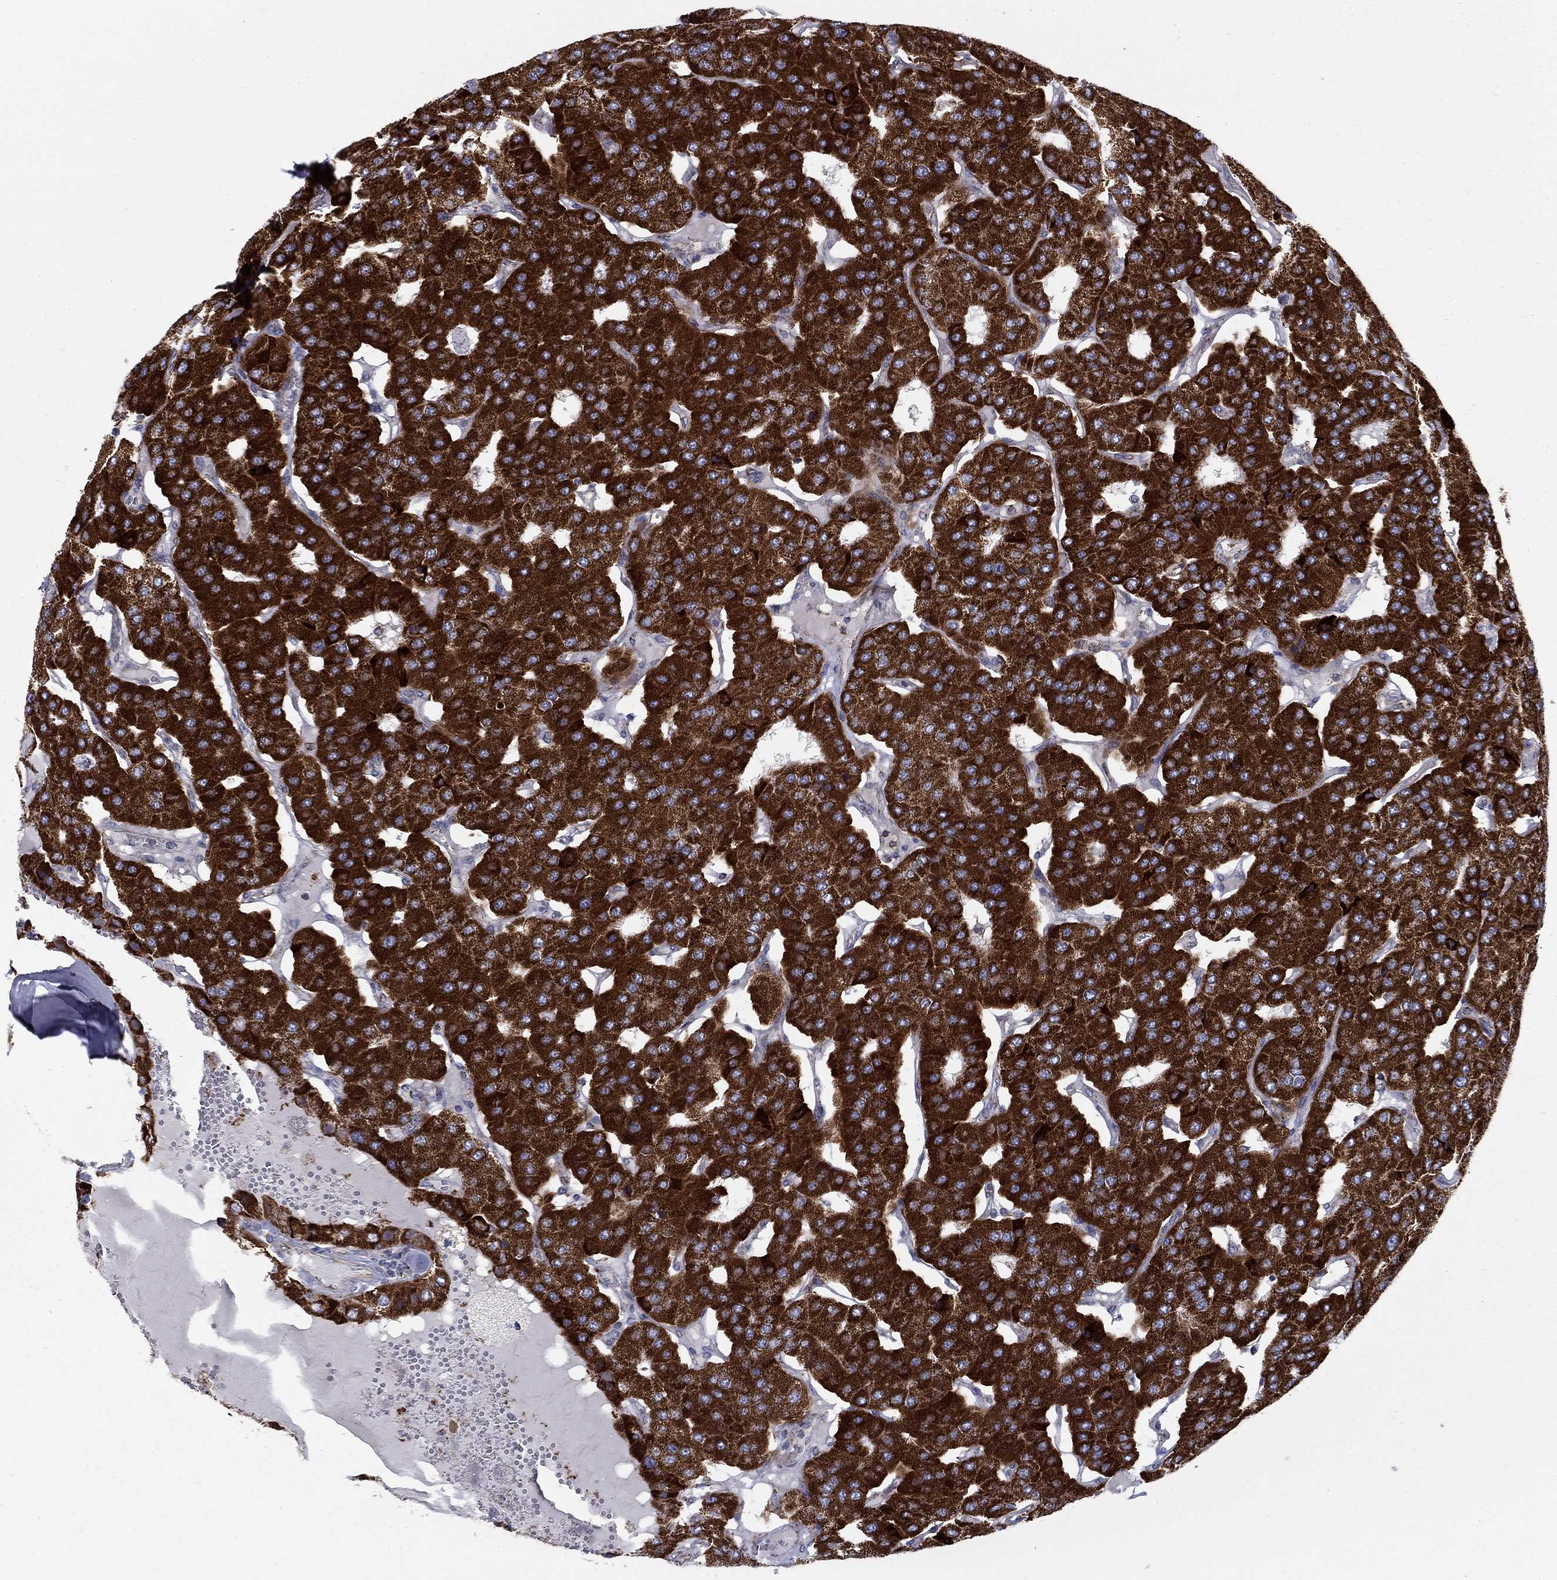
{"staining": {"intensity": "strong", "quantity": ">75%", "location": "cytoplasmic/membranous"}, "tissue": "parathyroid gland", "cell_type": "Glandular cells", "image_type": "normal", "snomed": [{"axis": "morphology", "description": "Normal tissue, NOS"}, {"axis": "morphology", "description": "Adenoma, NOS"}, {"axis": "topography", "description": "Parathyroid gland"}], "caption": "The micrograph demonstrates a brown stain indicating the presence of a protein in the cytoplasmic/membranous of glandular cells in parathyroid gland. (IHC, brightfield microscopy, high magnification).", "gene": "ALDH1B1", "patient": {"sex": "female", "age": 86}}